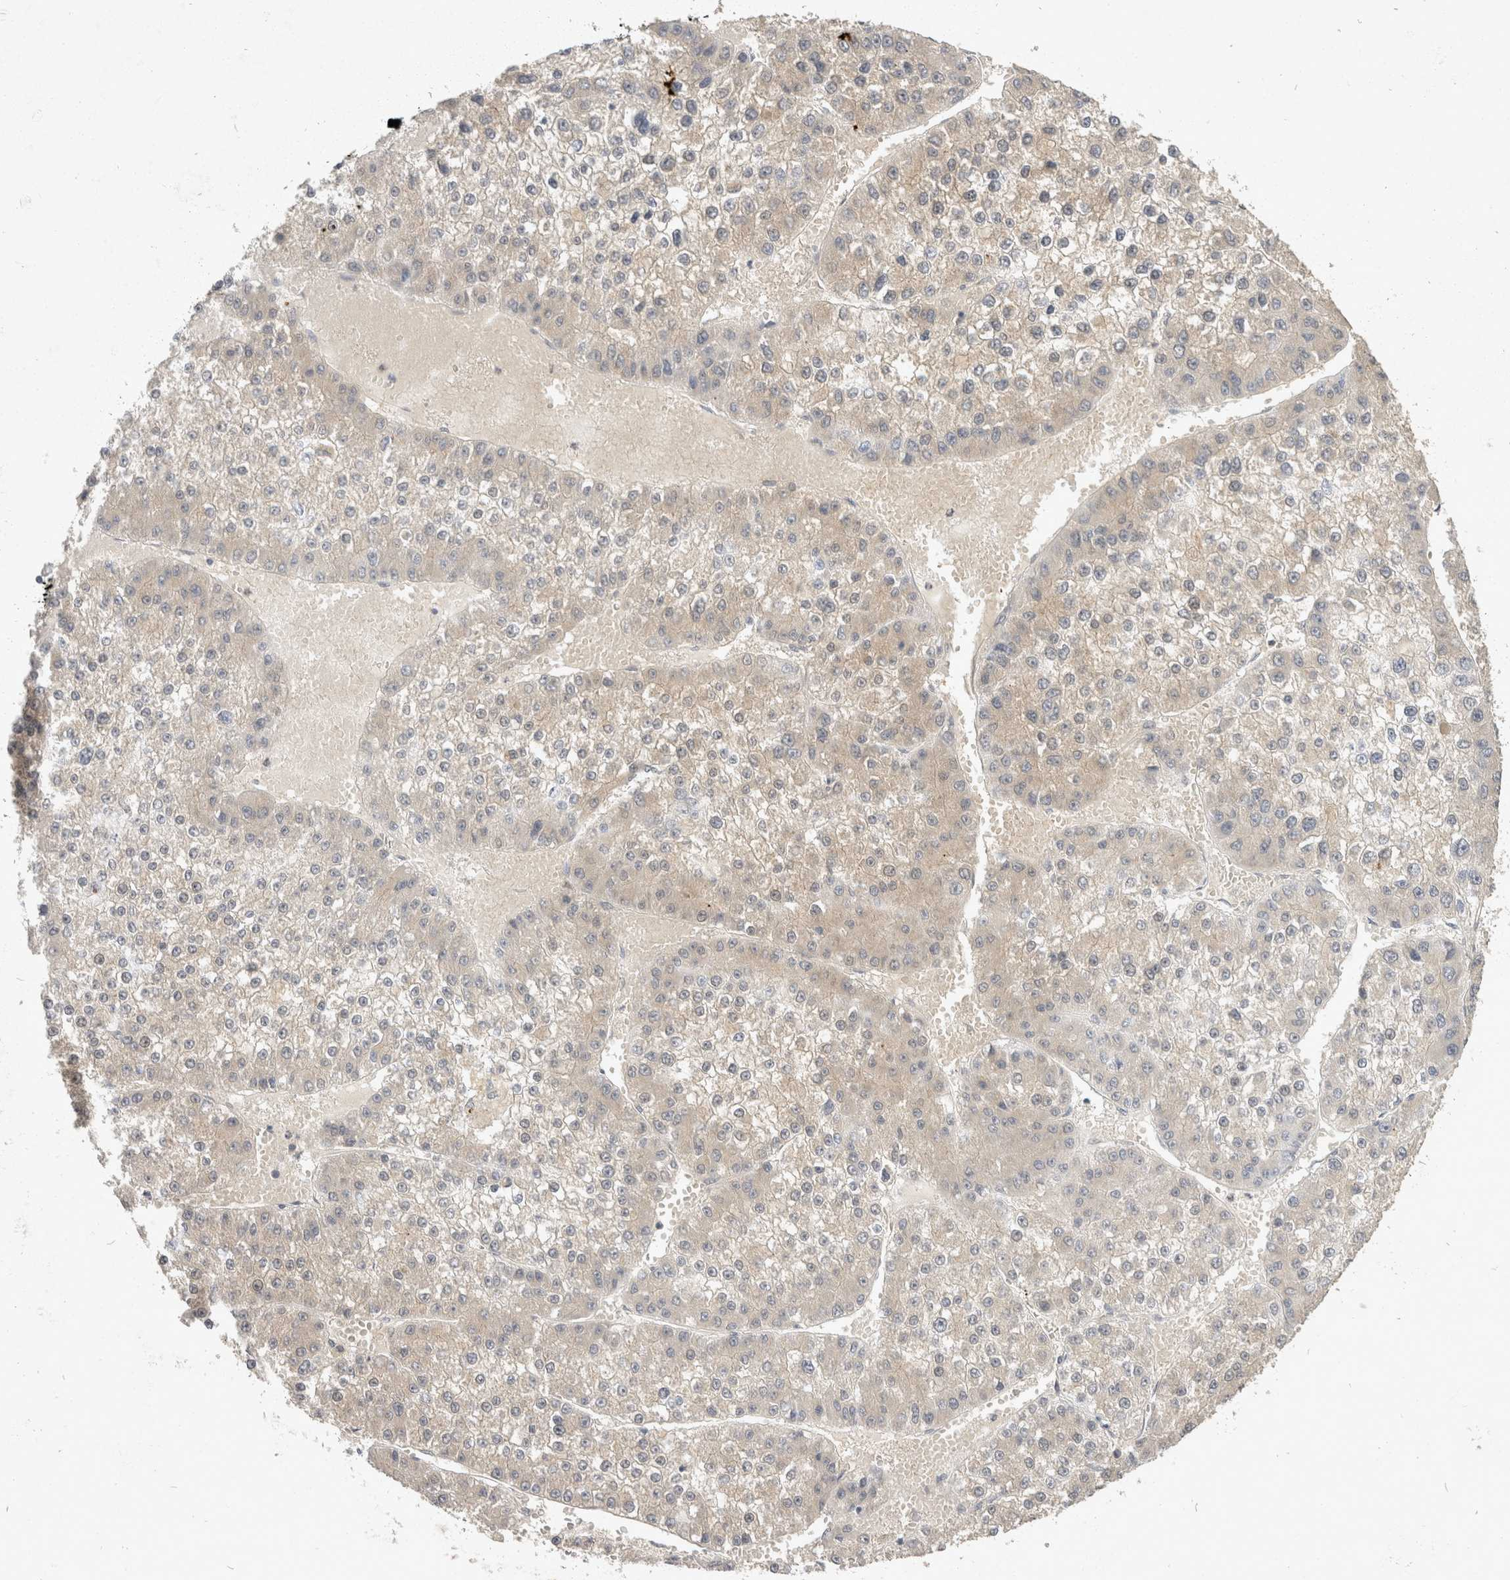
{"staining": {"intensity": "weak", "quantity": "<25%", "location": "cytoplasmic/membranous"}, "tissue": "liver cancer", "cell_type": "Tumor cells", "image_type": "cancer", "snomed": [{"axis": "morphology", "description": "Carcinoma, Hepatocellular, NOS"}, {"axis": "topography", "description": "Liver"}], "caption": "There is no significant staining in tumor cells of liver cancer (hepatocellular carcinoma).", "gene": "TOM1L2", "patient": {"sex": "female", "age": 73}}